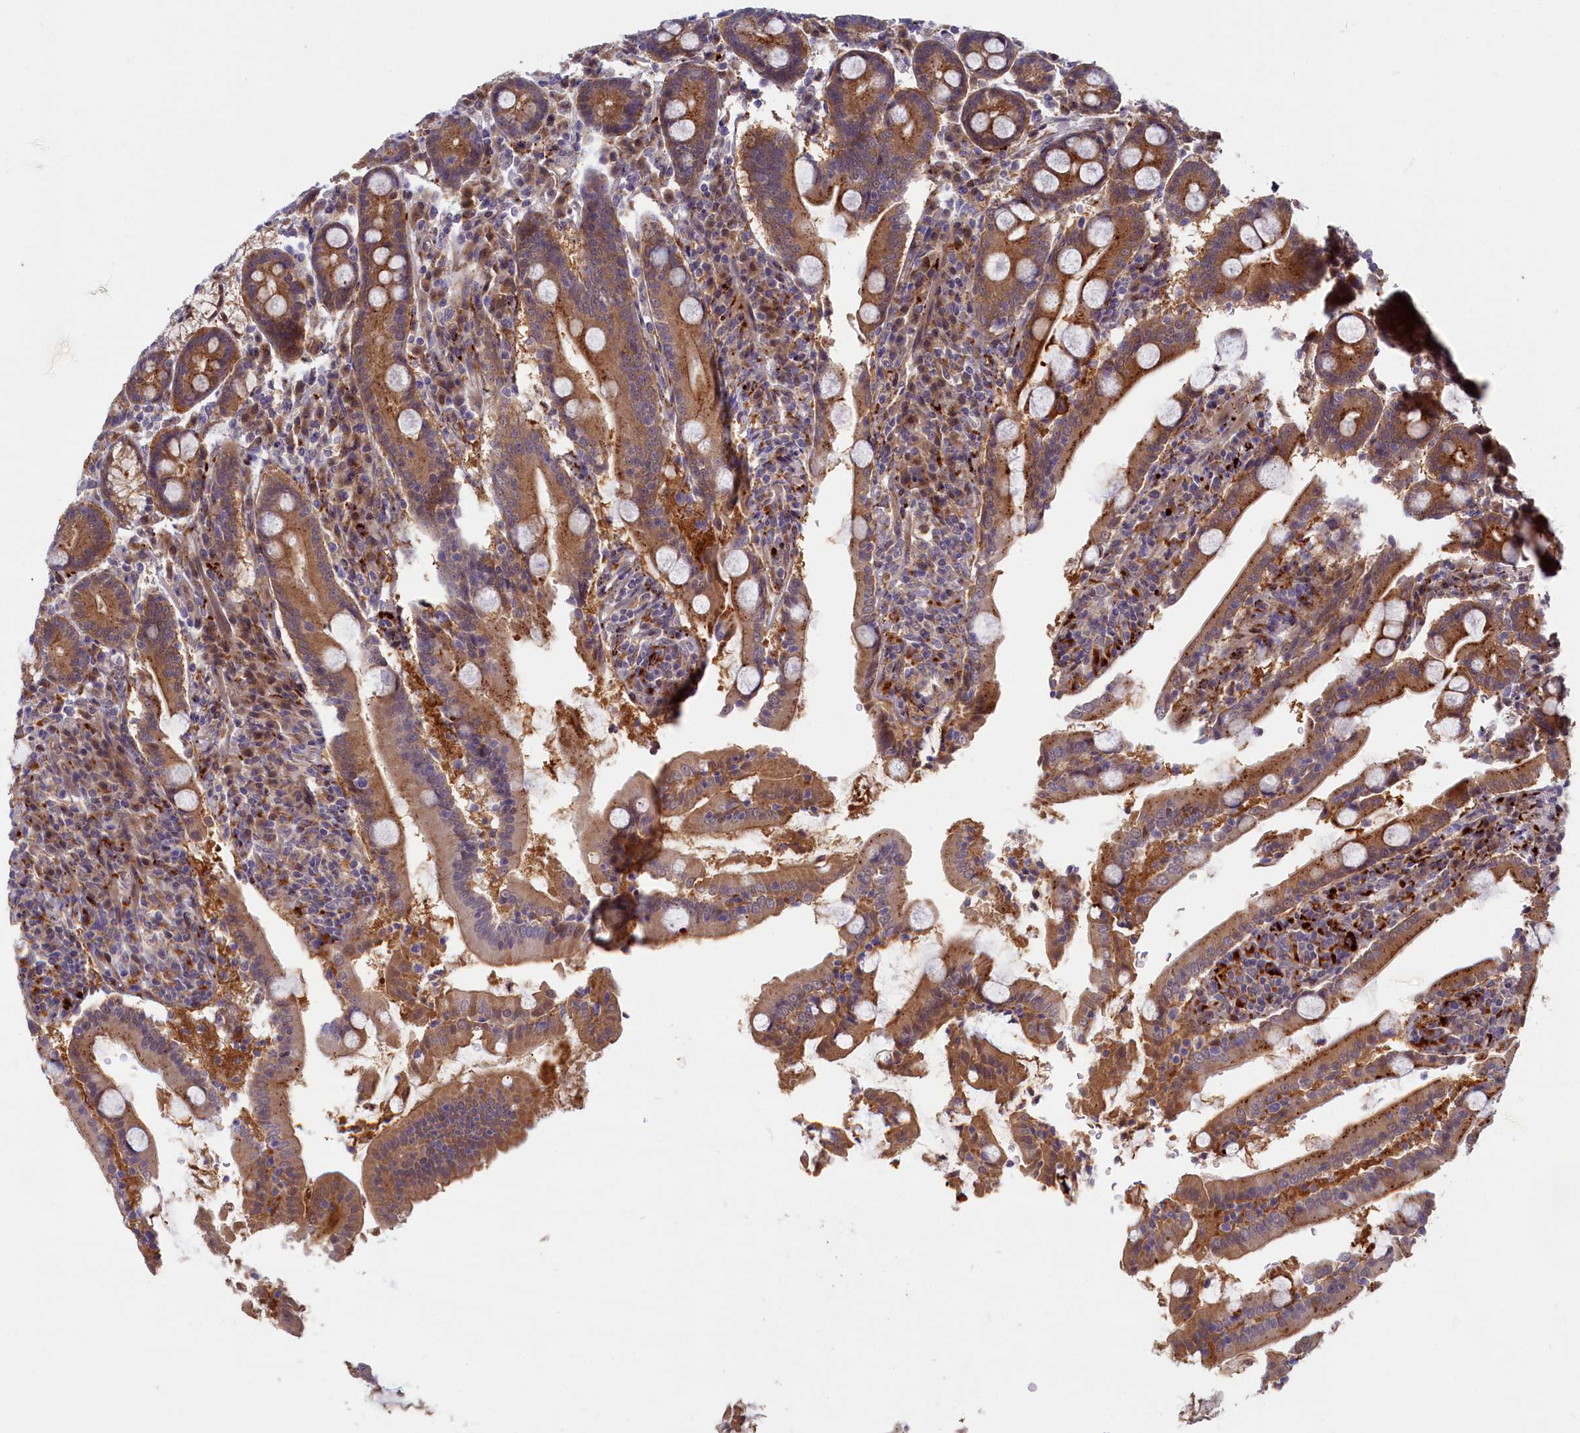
{"staining": {"intensity": "strong", "quantity": ">75%", "location": "cytoplasmic/membranous"}, "tissue": "duodenum", "cell_type": "Glandular cells", "image_type": "normal", "snomed": [{"axis": "morphology", "description": "Normal tissue, NOS"}, {"axis": "topography", "description": "Duodenum"}], "caption": "The micrograph exhibits immunohistochemical staining of normal duodenum. There is strong cytoplasmic/membranous staining is appreciated in approximately >75% of glandular cells.", "gene": "FCSK", "patient": {"sex": "male", "age": 35}}